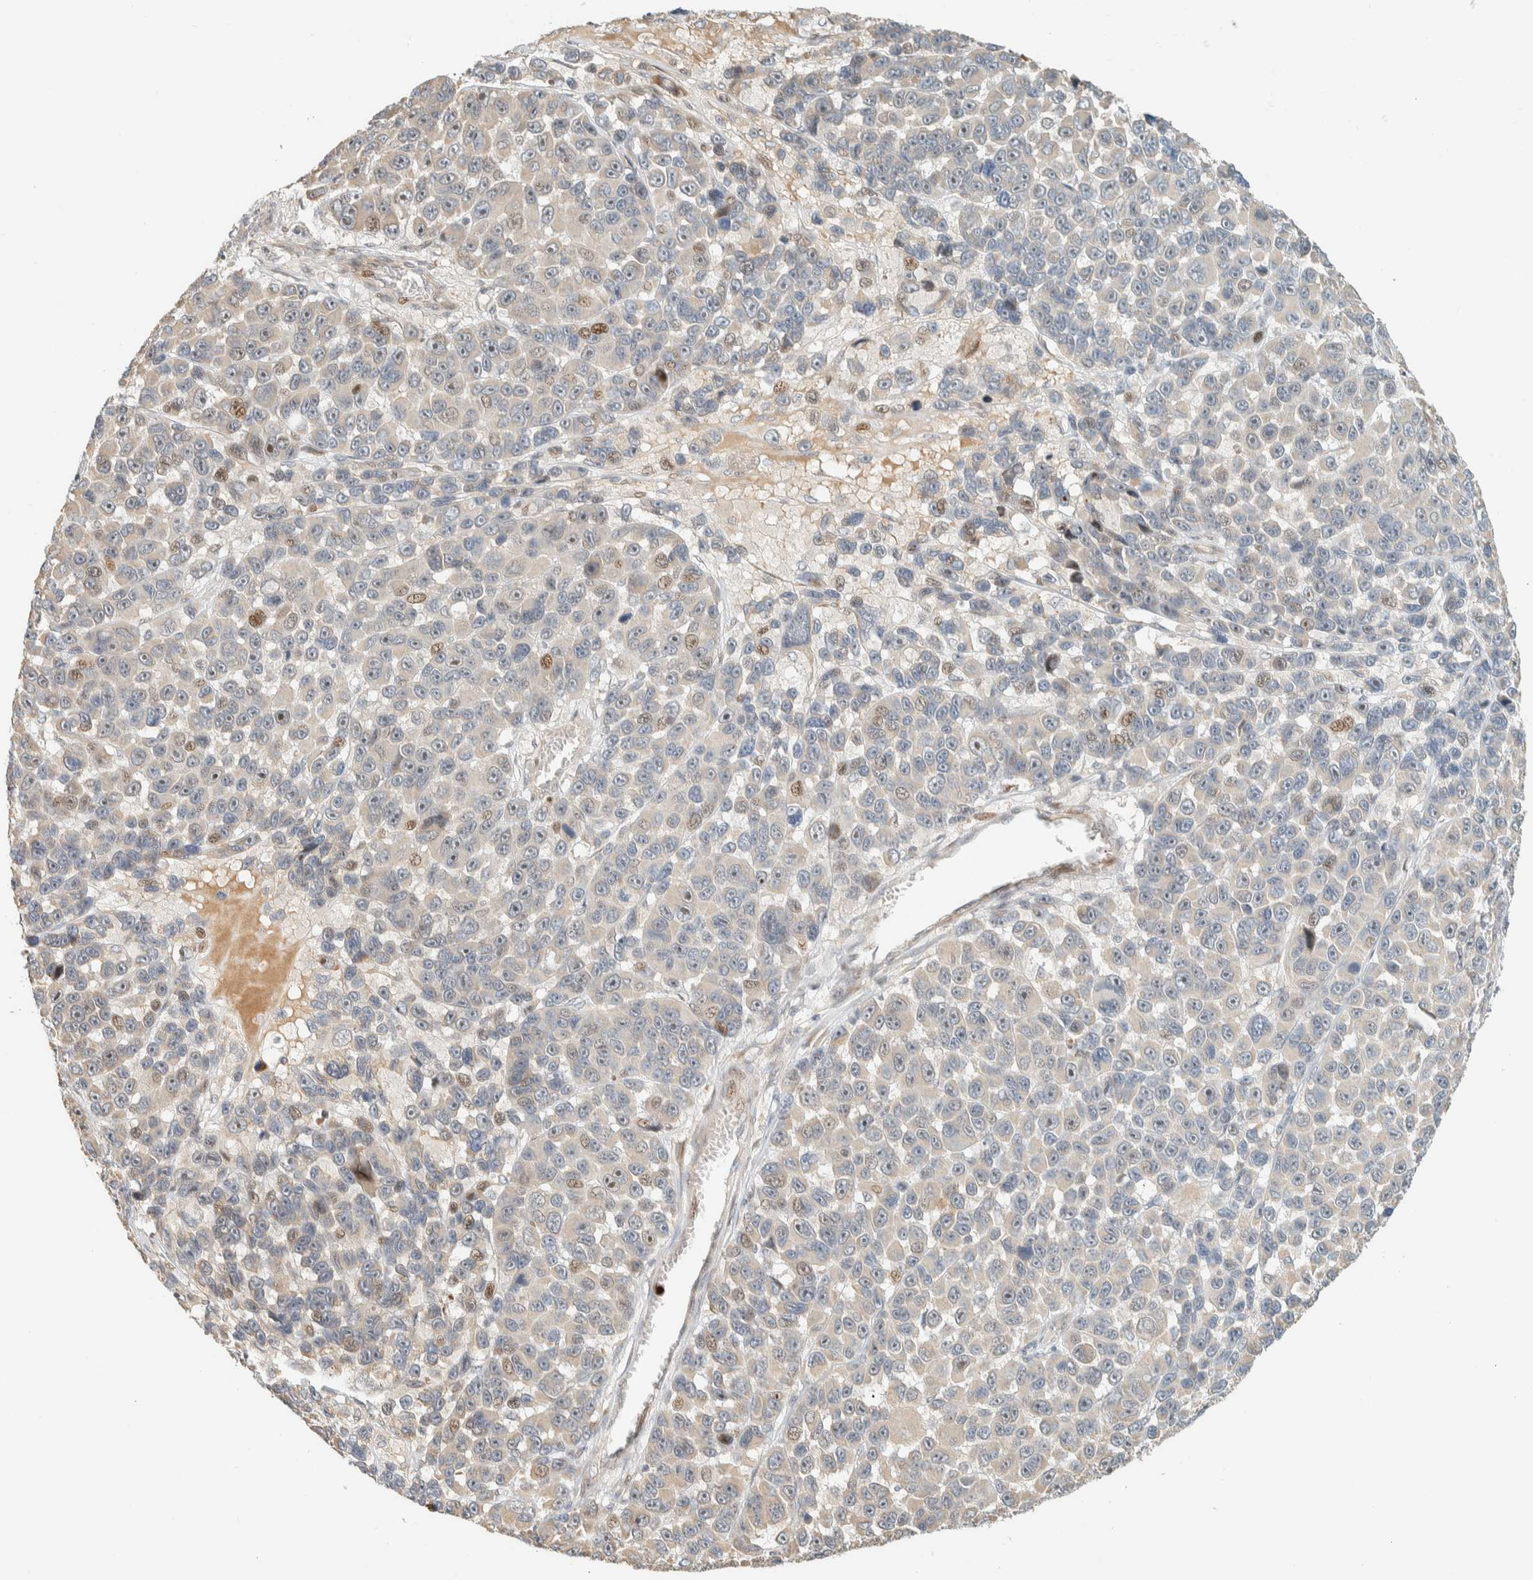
{"staining": {"intensity": "moderate", "quantity": "<25%", "location": "nuclear"}, "tissue": "melanoma", "cell_type": "Tumor cells", "image_type": "cancer", "snomed": [{"axis": "morphology", "description": "Malignant melanoma, NOS"}, {"axis": "topography", "description": "Skin"}], "caption": "A brown stain labels moderate nuclear expression of a protein in malignant melanoma tumor cells. Ihc stains the protein of interest in brown and the nuclei are stained blue.", "gene": "CCDC171", "patient": {"sex": "male", "age": 53}}